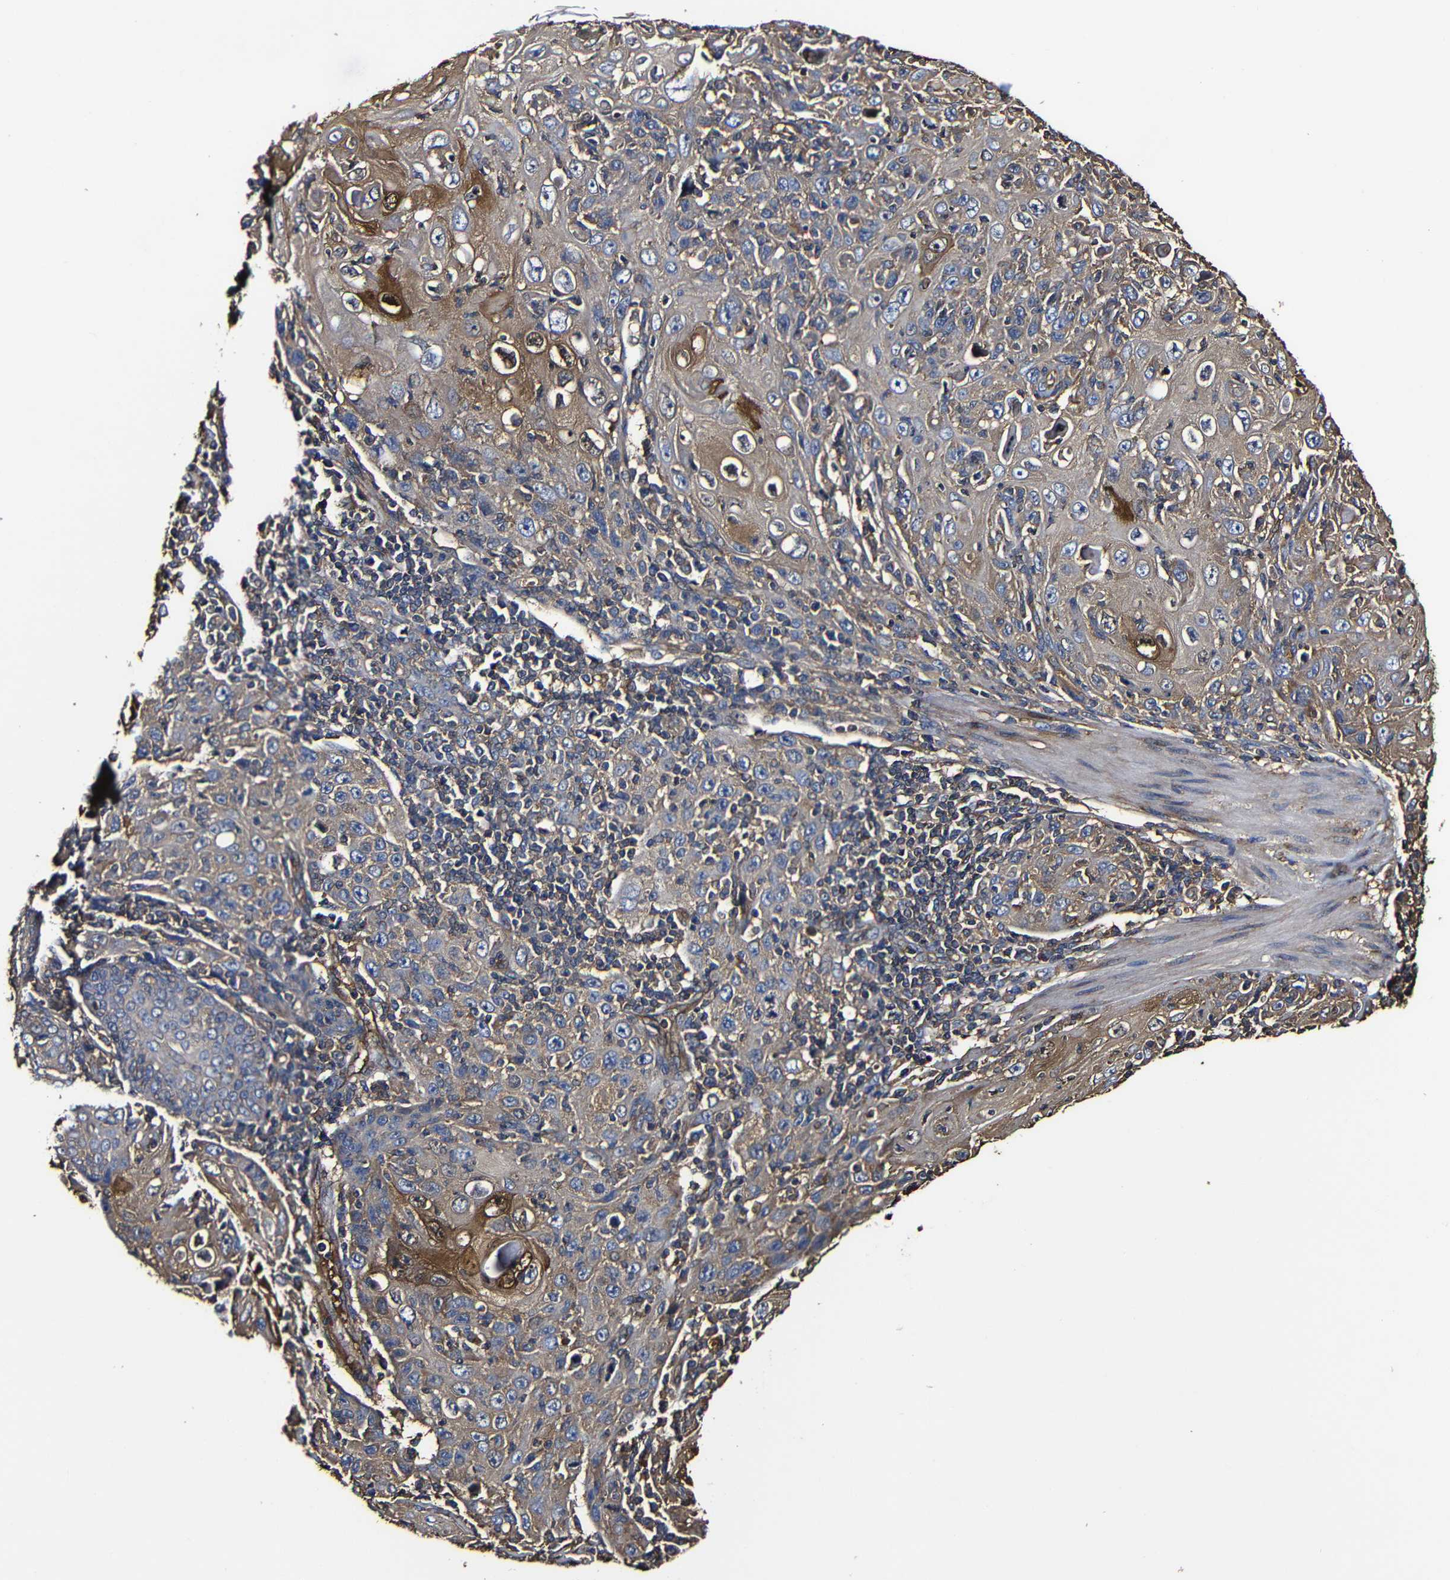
{"staining": {"intensity": "weak", "quantity": ">75%", "location": "cytoplasmic/membranous"}, "tissue": "skin cancer", "cell_type": "Tumor cells", "image_type": "cancer", "snomed": [{"axis": "morphology", "description": "Squamous cell carcinoma, NOS"}, {"axis": "topography", "description": "Skin"}], "caption": "Approximately >75% of tumor cells in human skin squamous cell carcinoma demonstrate weak cytoplasmic/membranous protein expression as visualized by brown immunohistochemical staining.", "gene": "MSN", "patient": {"sex": "female", "age": 88}}